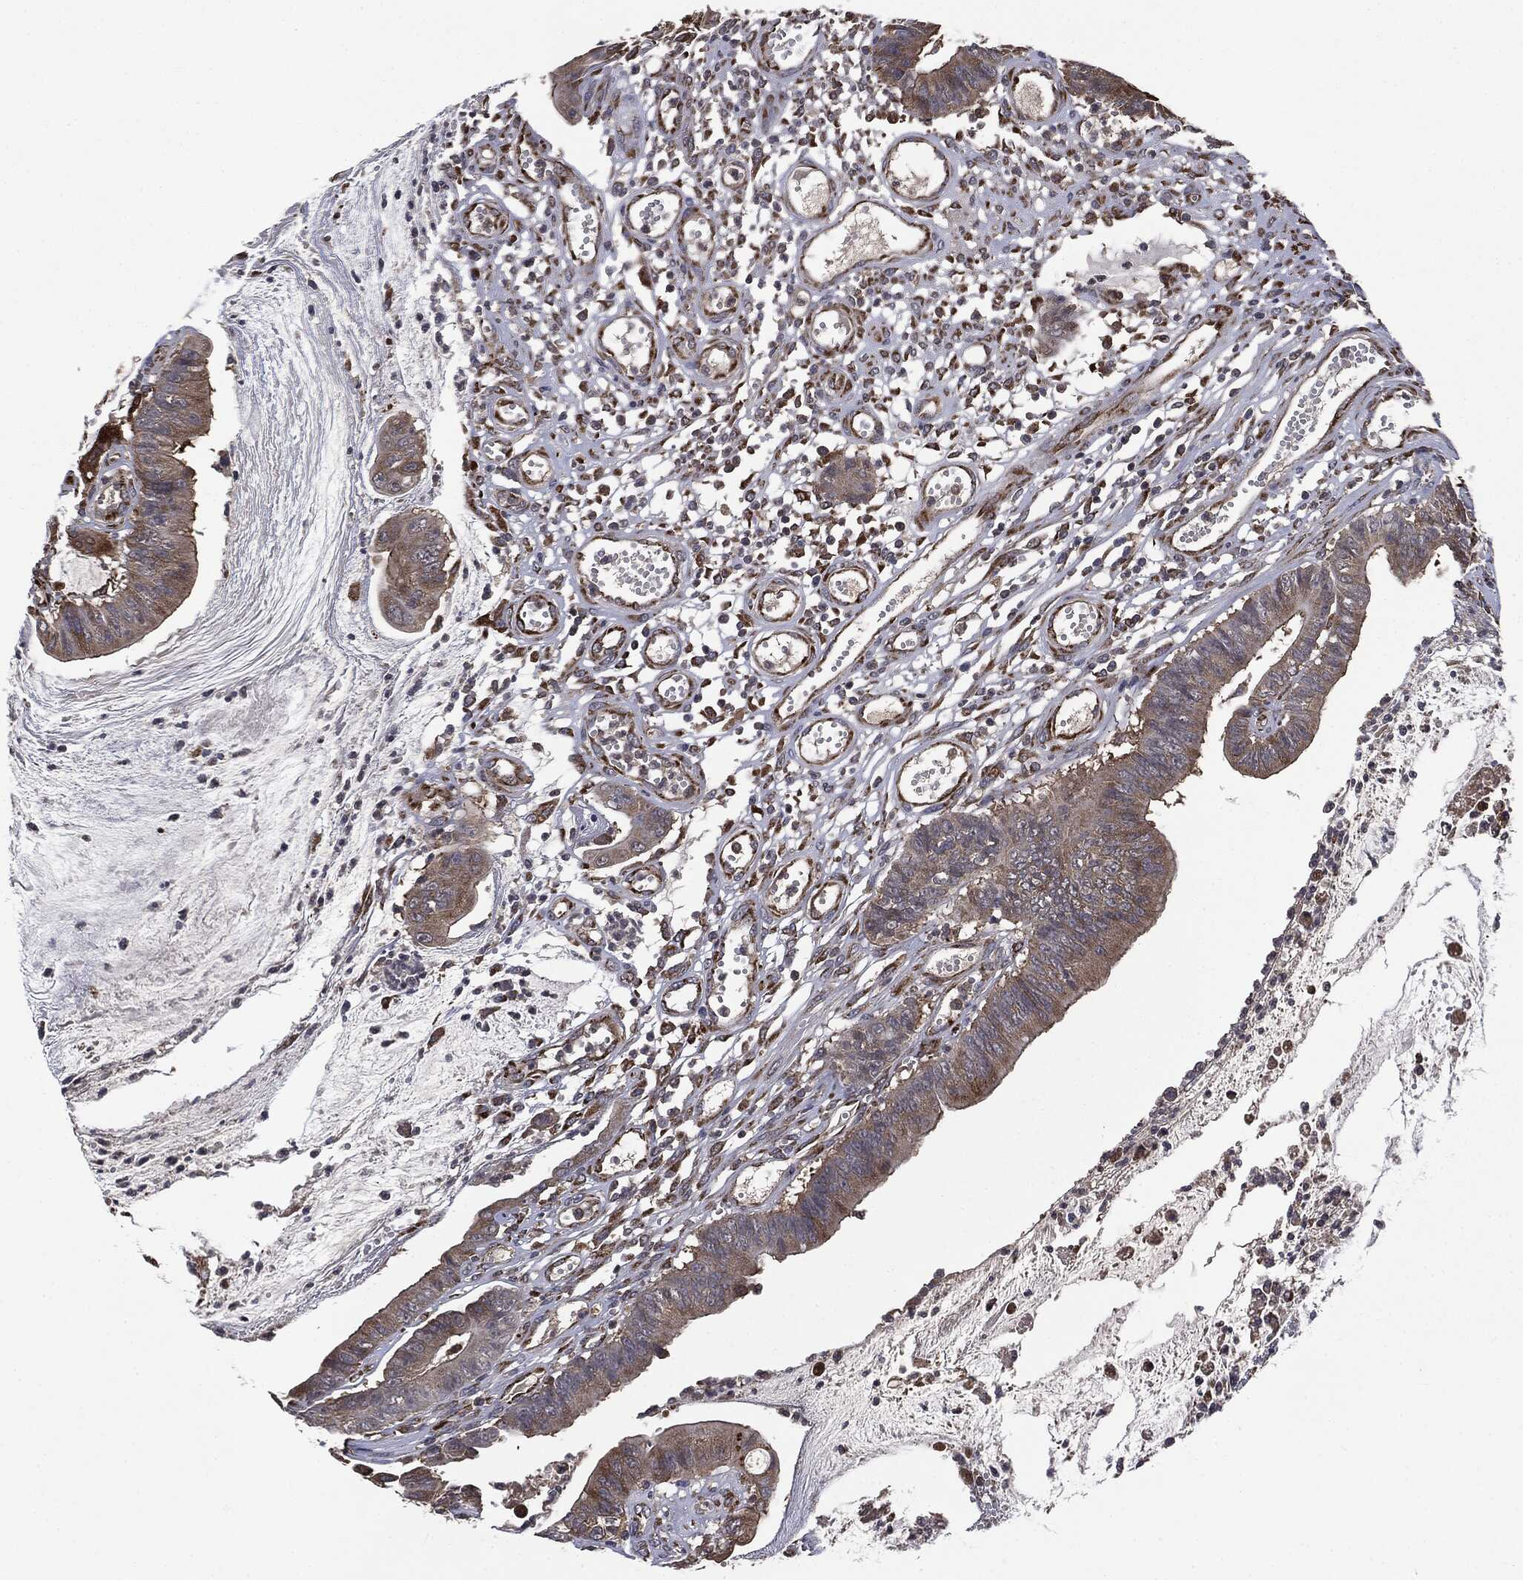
{"staining": {"intensity": "weak", "quantity": "25%-75%", "location": "cytoplasmic/membranous"}, "tissue": "colorectal cancer", "cell_type": "Tumor cells", "image_type": "cancer", "snomed": [{"axis": "morphology", "description": "Adenocarcinoma, NOS"}, {"axis": "topography", "description": "Colon"}], "caption": "This histopathology image shows immunohistochemistry (IHC) staining of colorectal adenocarcinoma, with low weak cytoplasmic/membranous staining in about 25%-75% of tumor cells.", "gene": "PLOD3", "patient": {"sex": "female", "age": 69}}